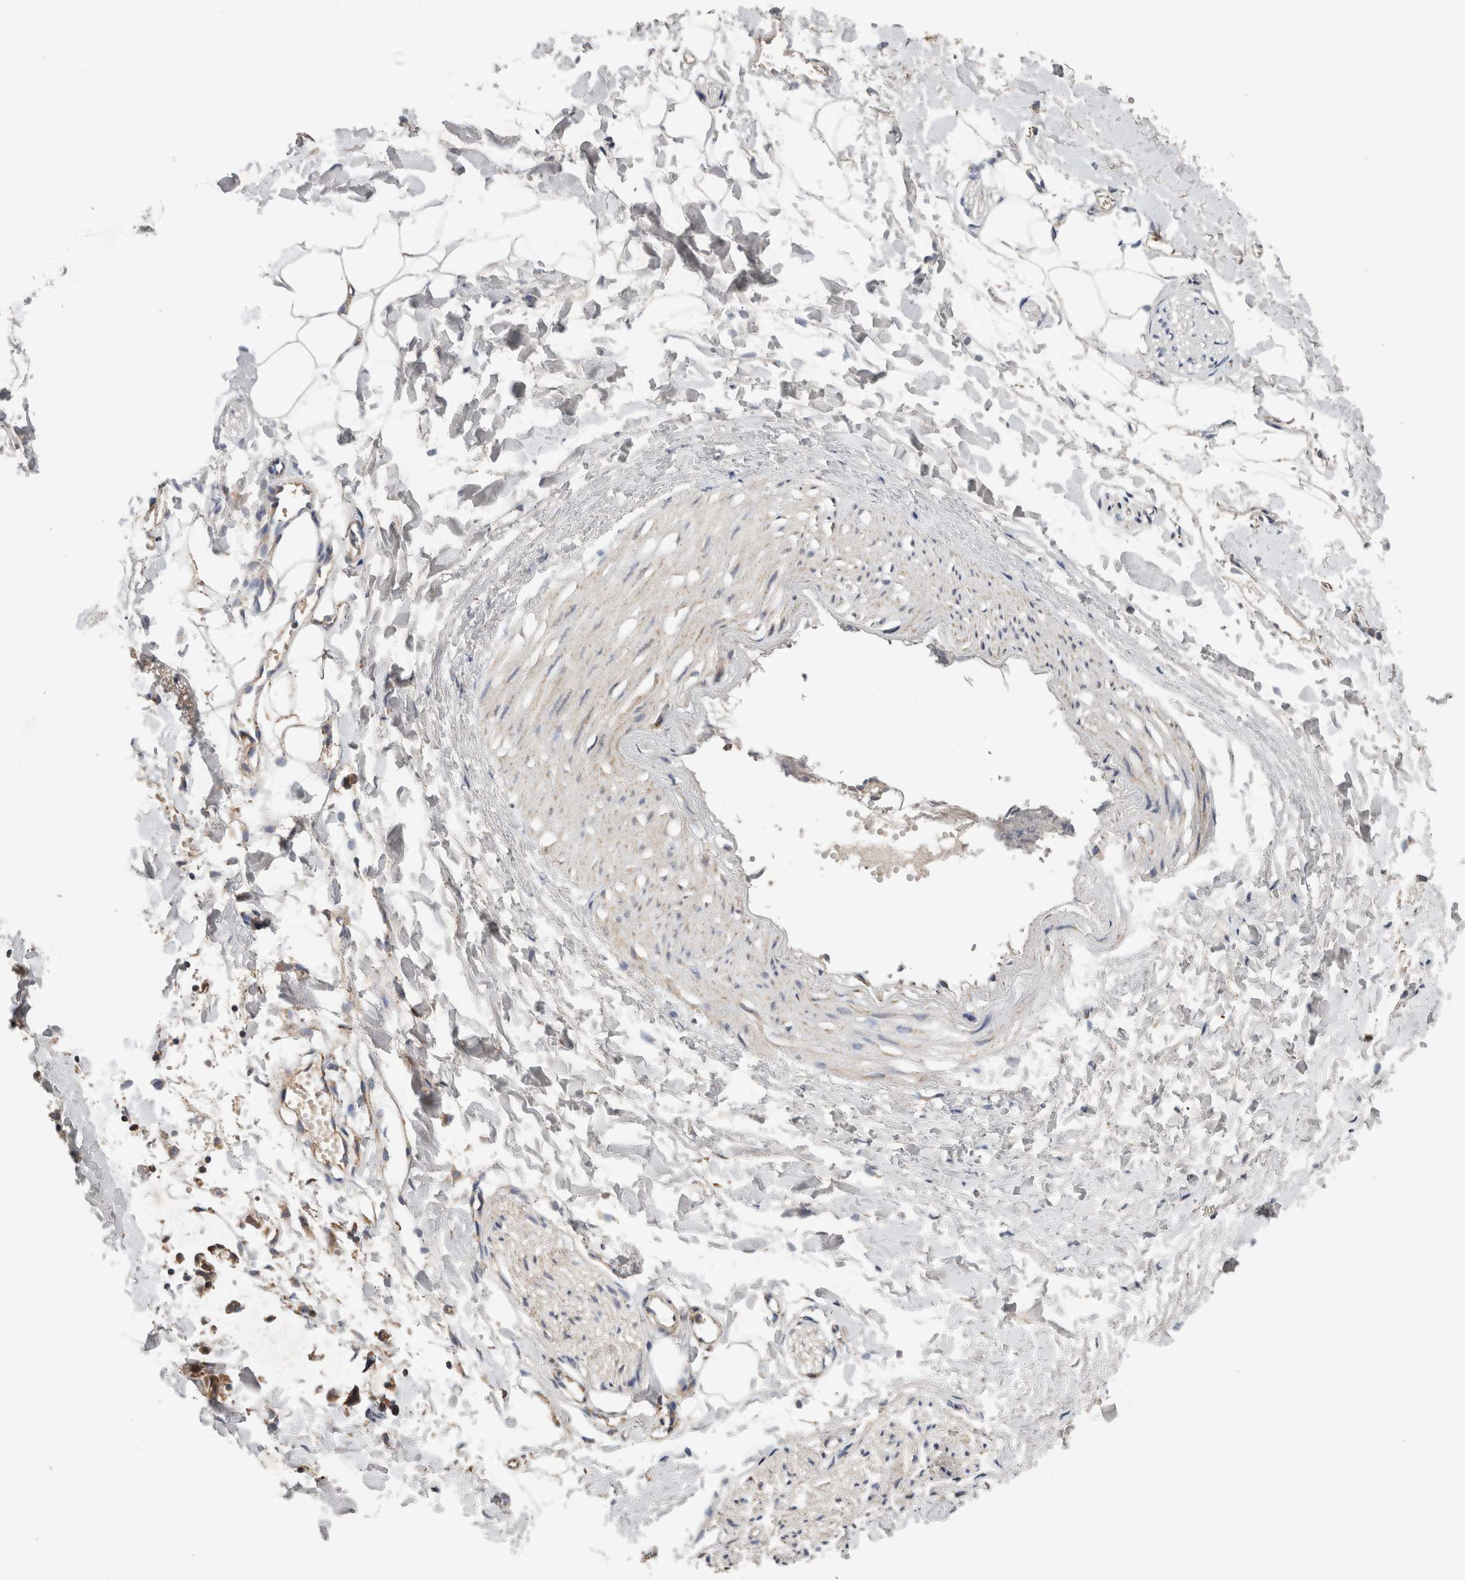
{"staining": {"intensity": "moderate", "quantity": ">75%", "location": "cytoplasmic/membranous"}, "tissue": "adipose tissue", "cell_type": "Adipocytes", "image_type": "normal", "snomed": [{"axis": "morphology", "description": "Normal tissue, NOS"}, {"axis": "morphology", "description": "Adenocarcinoma, NOS"}, {"axis": "topography", "description": "Smooth muscle"}, {"axis": "topography", "description": "Colon"}], "caption": "Protein expression by immunohistochemistry (IHC) demonstrates moderate cytoplasmic/membranous expression in approximately >75% of adipocytes in benign adipose tissue. The protein is stained brown, and the nuclei are stained in blue (DAB IHC with brightfield microscopy, high magnification).", "gene": "KIF21B", "patient": {"sex": "male", "age": 14}}